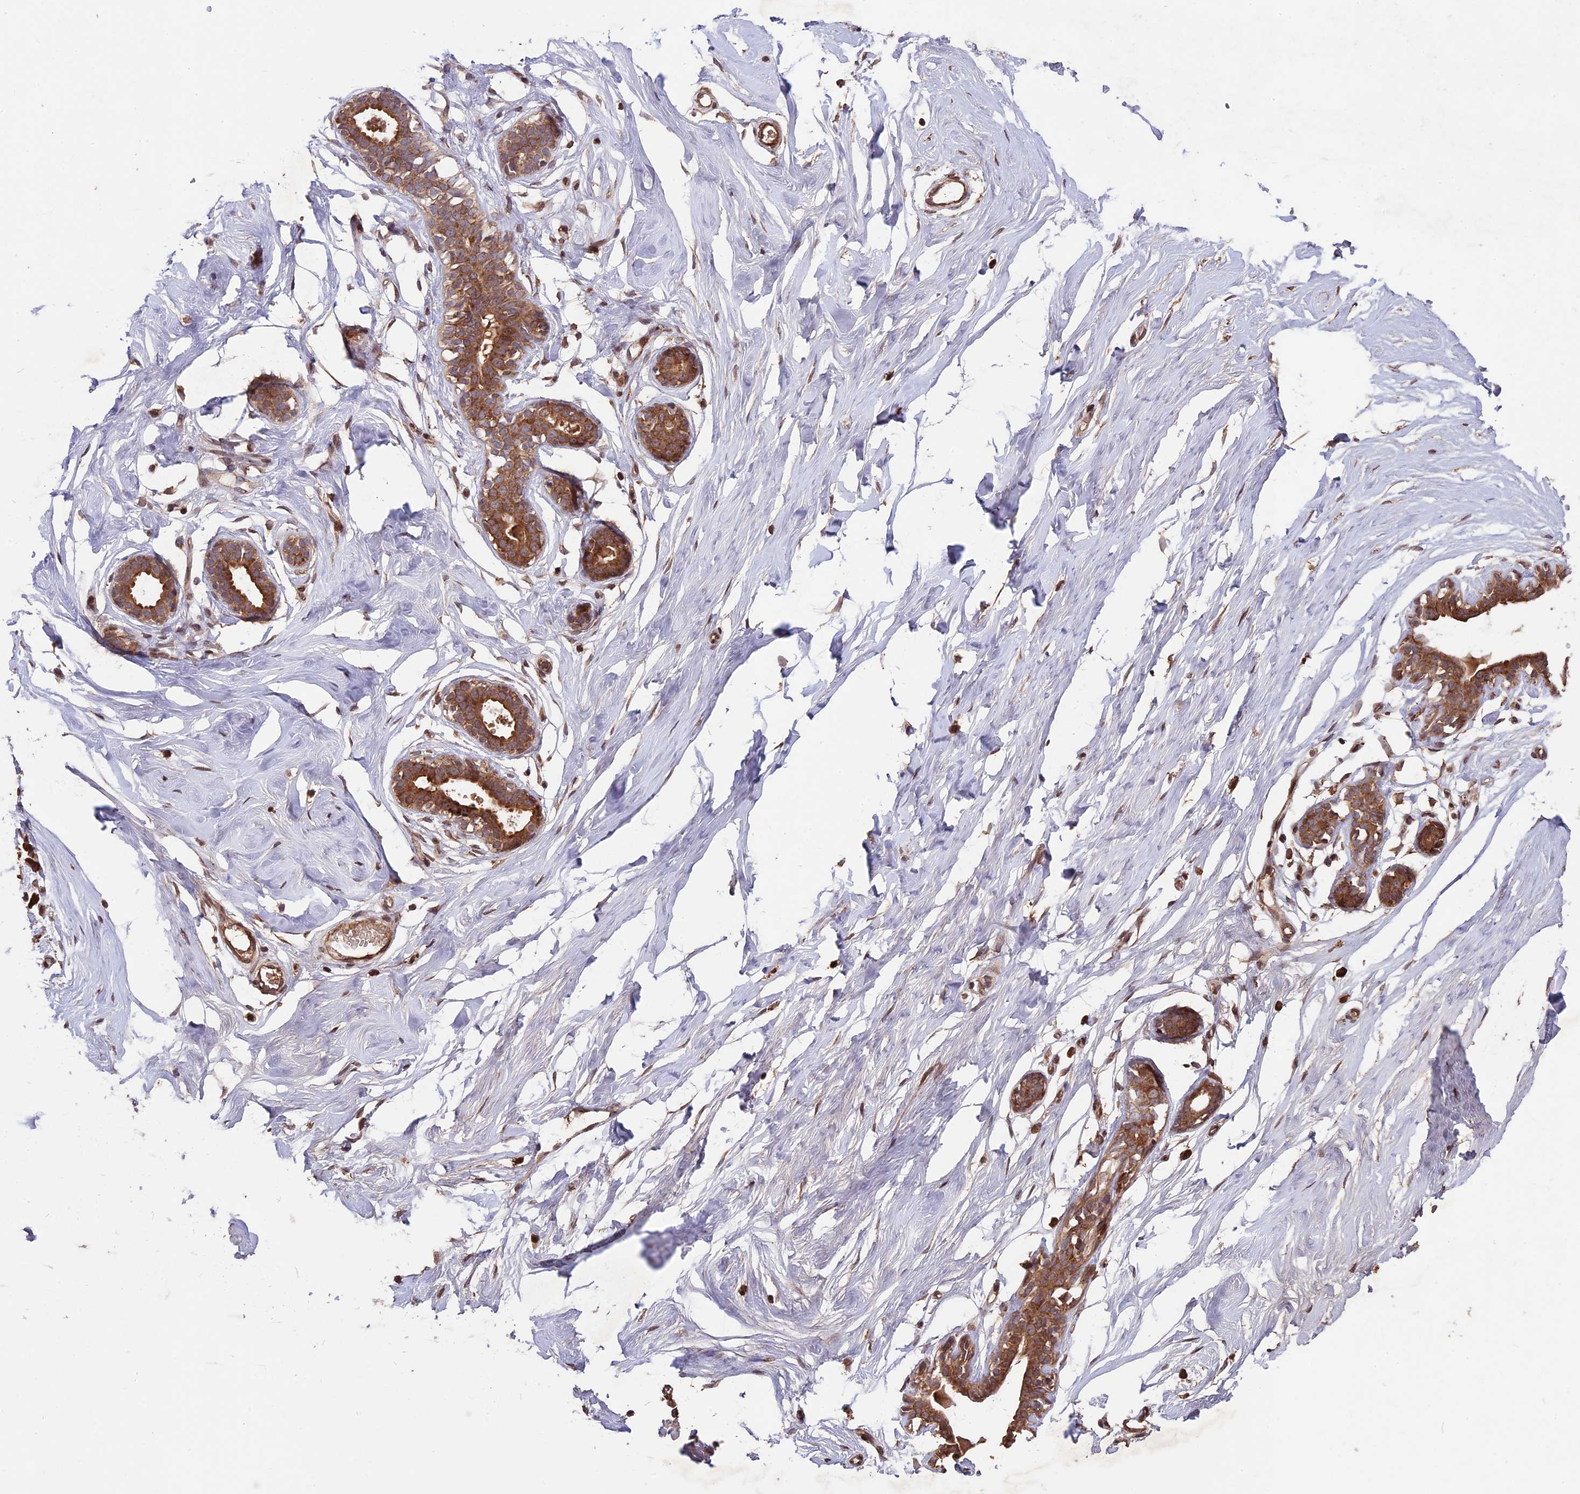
{"staining": {"intensity": "moderate", "quantity": ">75%", "location": "cytoplasmic/membranous"}, "tissue": "breast", "cell_type": "Adipocytes", "image_type": "normal", "snomed": [{"axis": "morphology", "description": "Normal tissue, NOS"}, {"axis": "morphology", "description": "Adenoma, NOS"}, {"axis": "topography", "description": "Breast"}], "caption": "Brown immunohistochemical staining in benign human breast reveals moderate cytoplasmic/membranous staining in about >75% of adipocytes.", "gene": "ZNF598", "patient": {"sex": "female", "age": 23}}